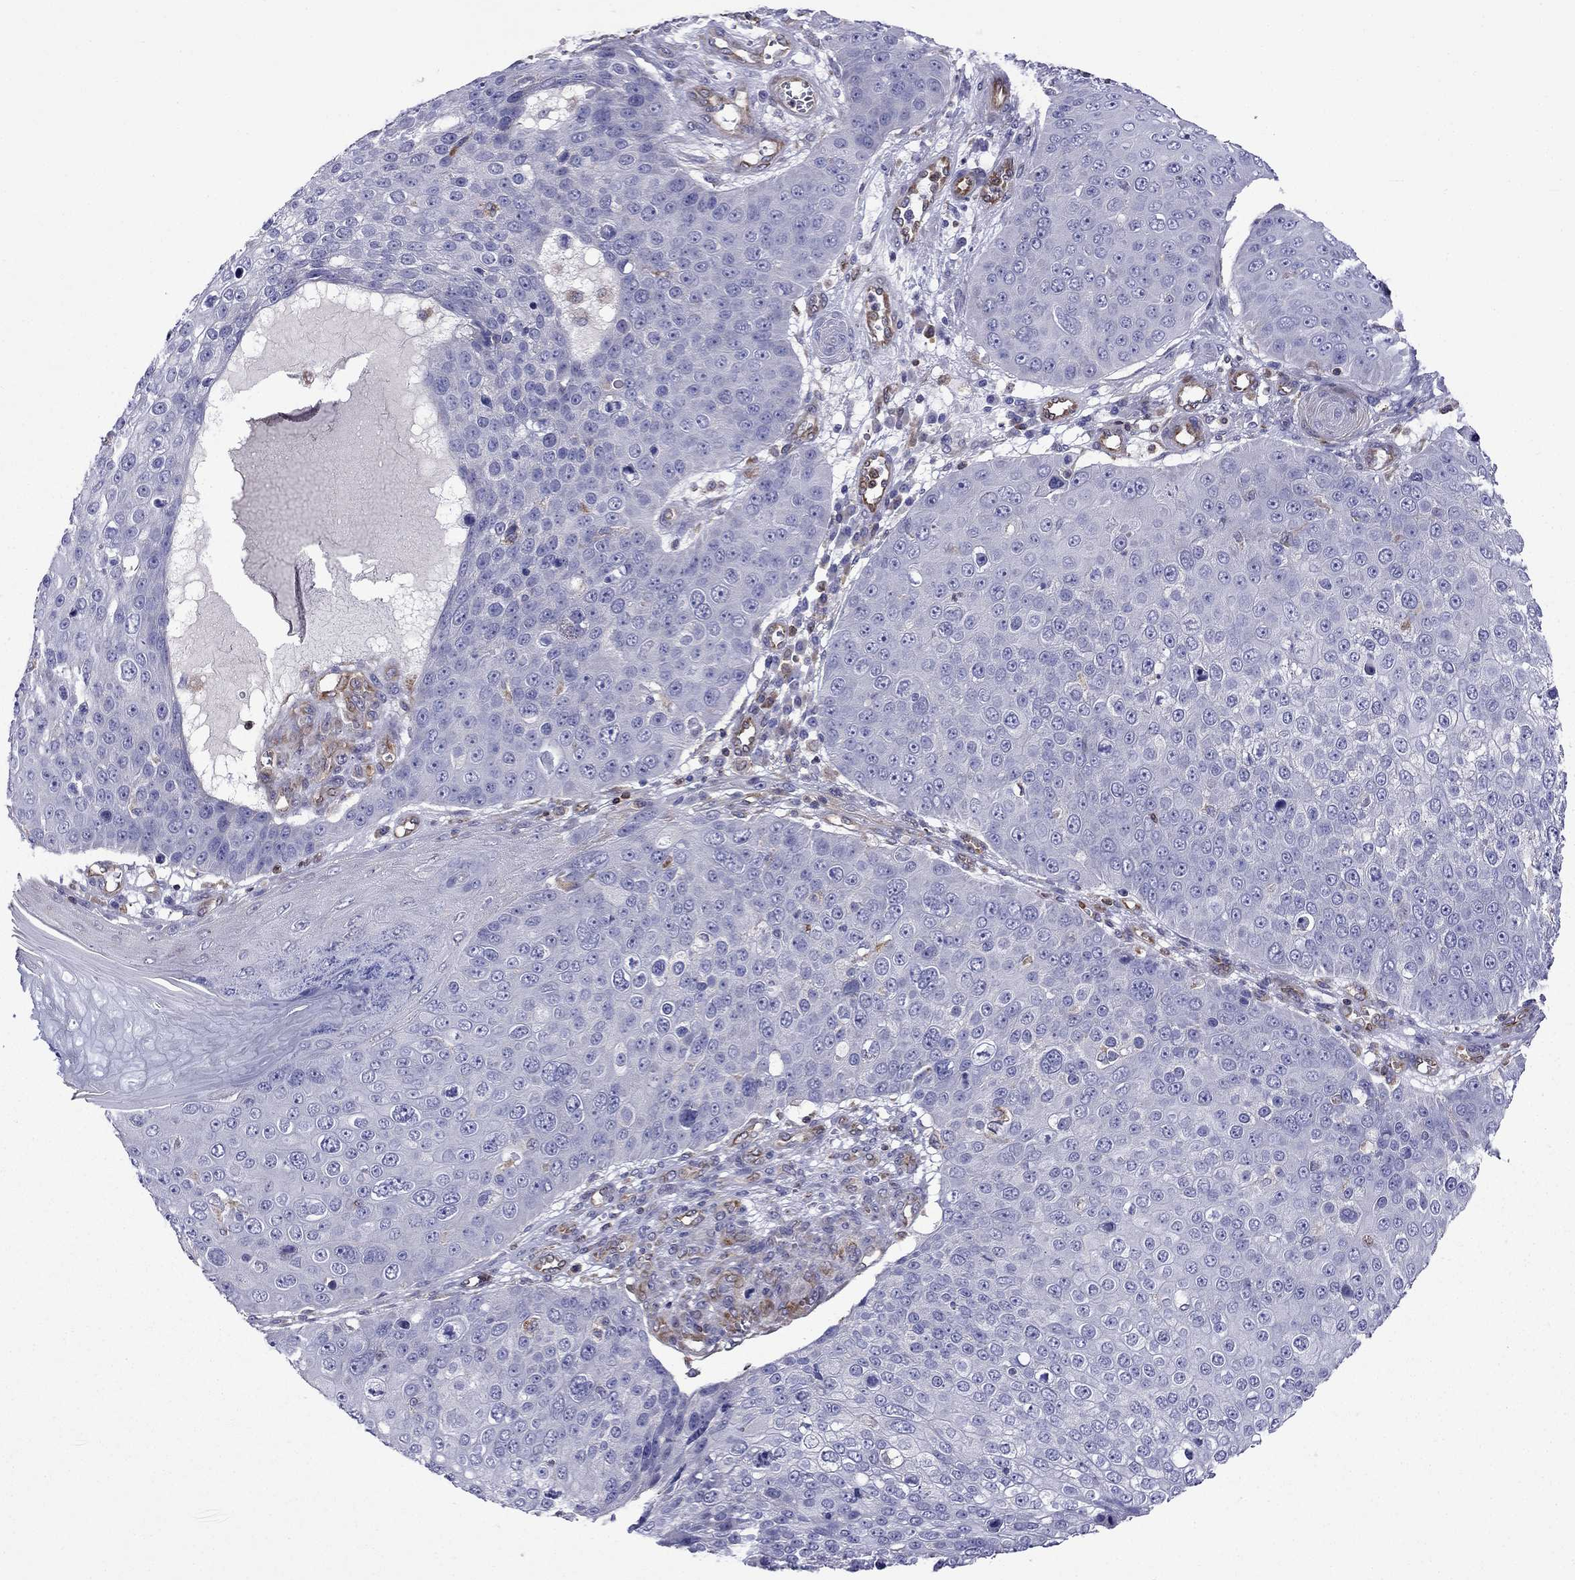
{"staining": {"intensity": "negative", "quantity": "none", "location": "none"}, "tissue": "skin cancer", "cell_type": "Tumor cells", "image_type": "cancer", "snomed": [{"axis": "morphology", "description": "Squamous cell carcinoma, NOS"}, {"axis": "topography", "description": "Skin"}], "caption": "Micrograph shows no protein staining in tumor cells of squamous cell carcinoma (skin) tissue.", "gene": "GNAL", "patient": {"sex": "male", "age": 71}}